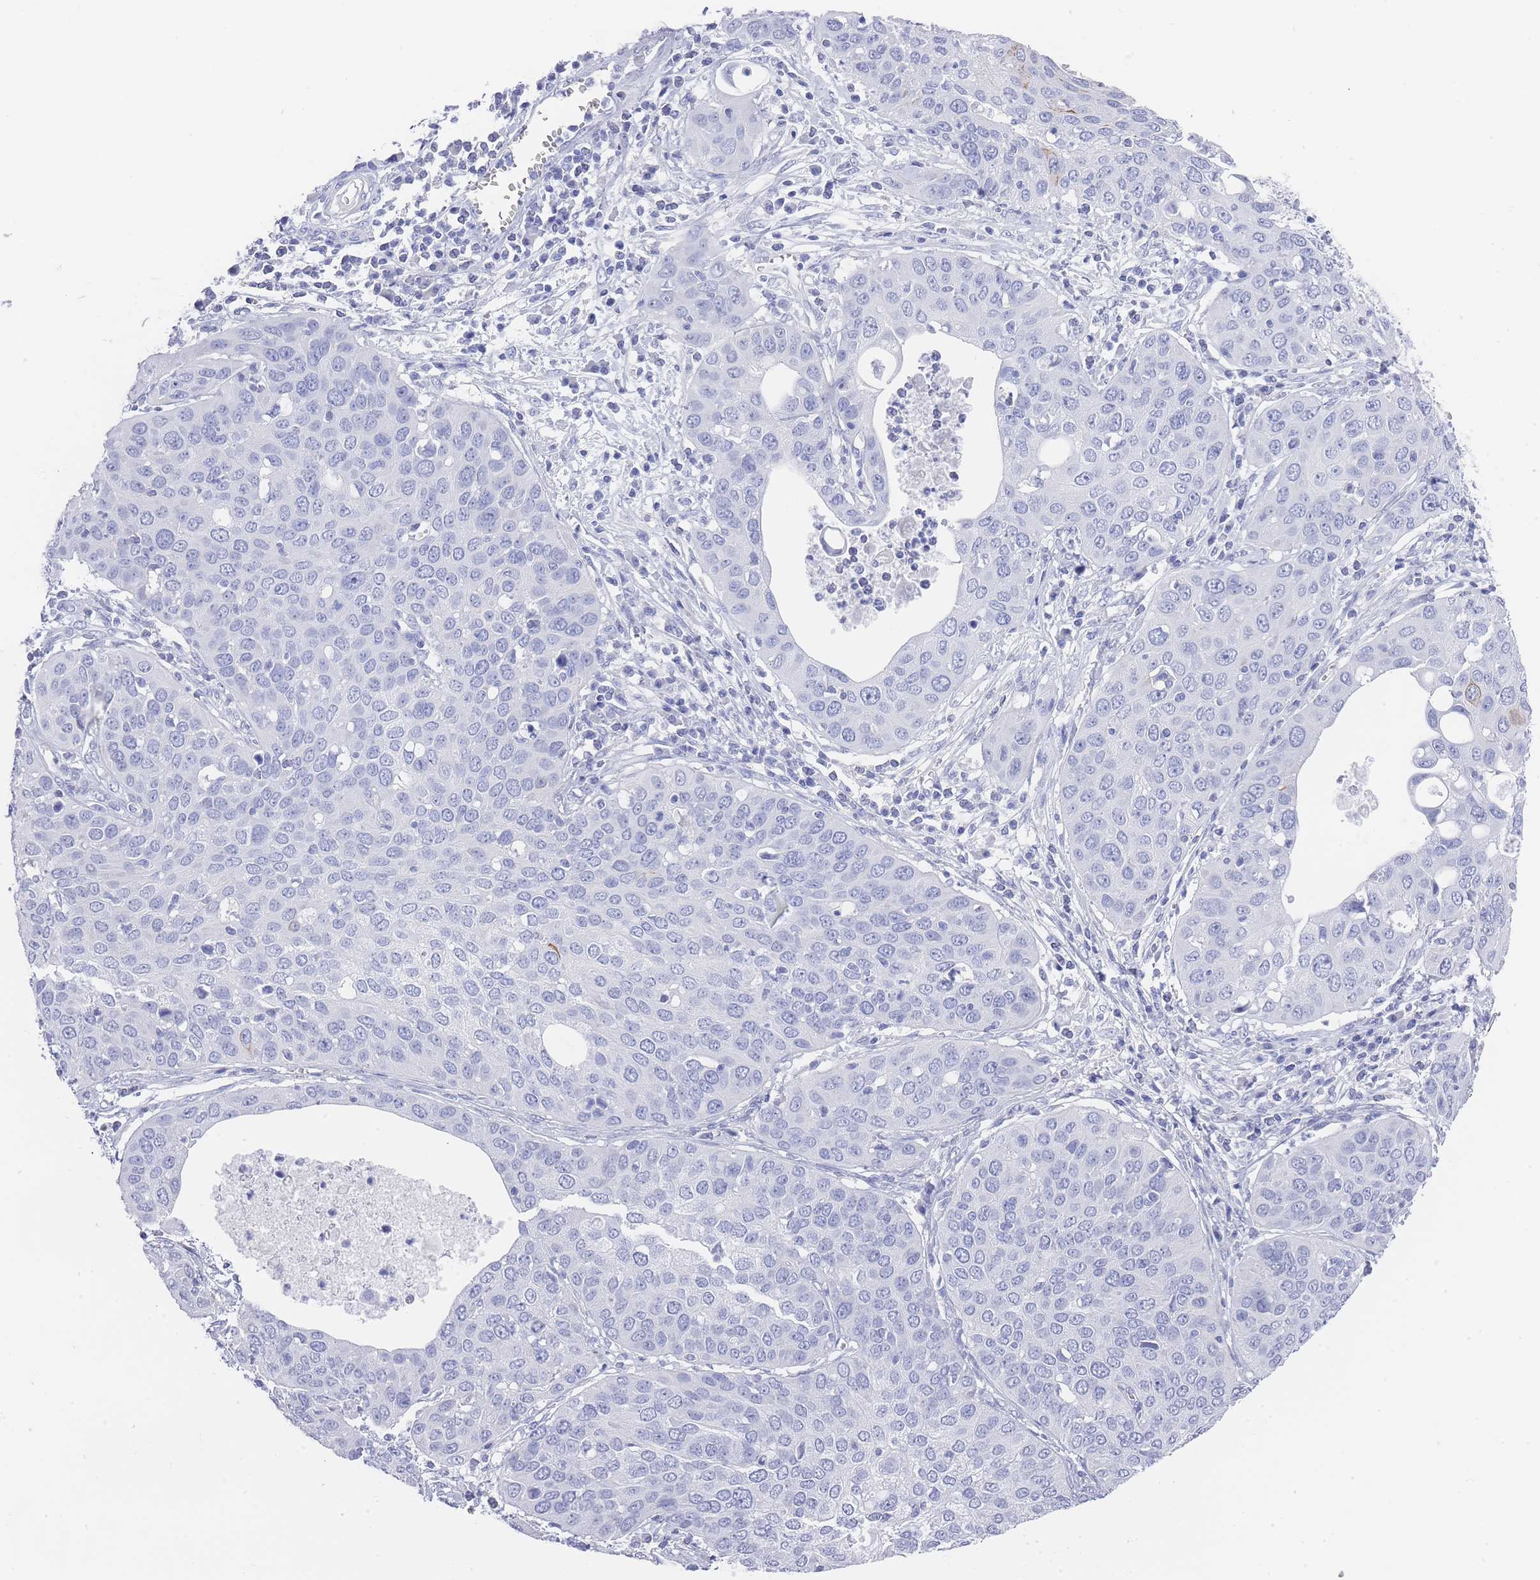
{"staining": {"intensity": "negative", "quantity": "none", "location": "none"}, "tissue": "cervical cancer", "cell_type": "Tumor cells", "image_type": "cancer", "snomed": [{"axis": "morphology", "description": "Squamous cell carcinoma, NOS"}, {"axis": "topography", "description": "Cervix"}], "caption": "High power microscopy micrograph of an immunohistochemistry (IHC) histopathology image of cervical cancer (squamous cell carcinoma), revealing no significant expression in tumor cells.", "gene": "RAB2B", "patient": {"sex": "female", "age": 36}}